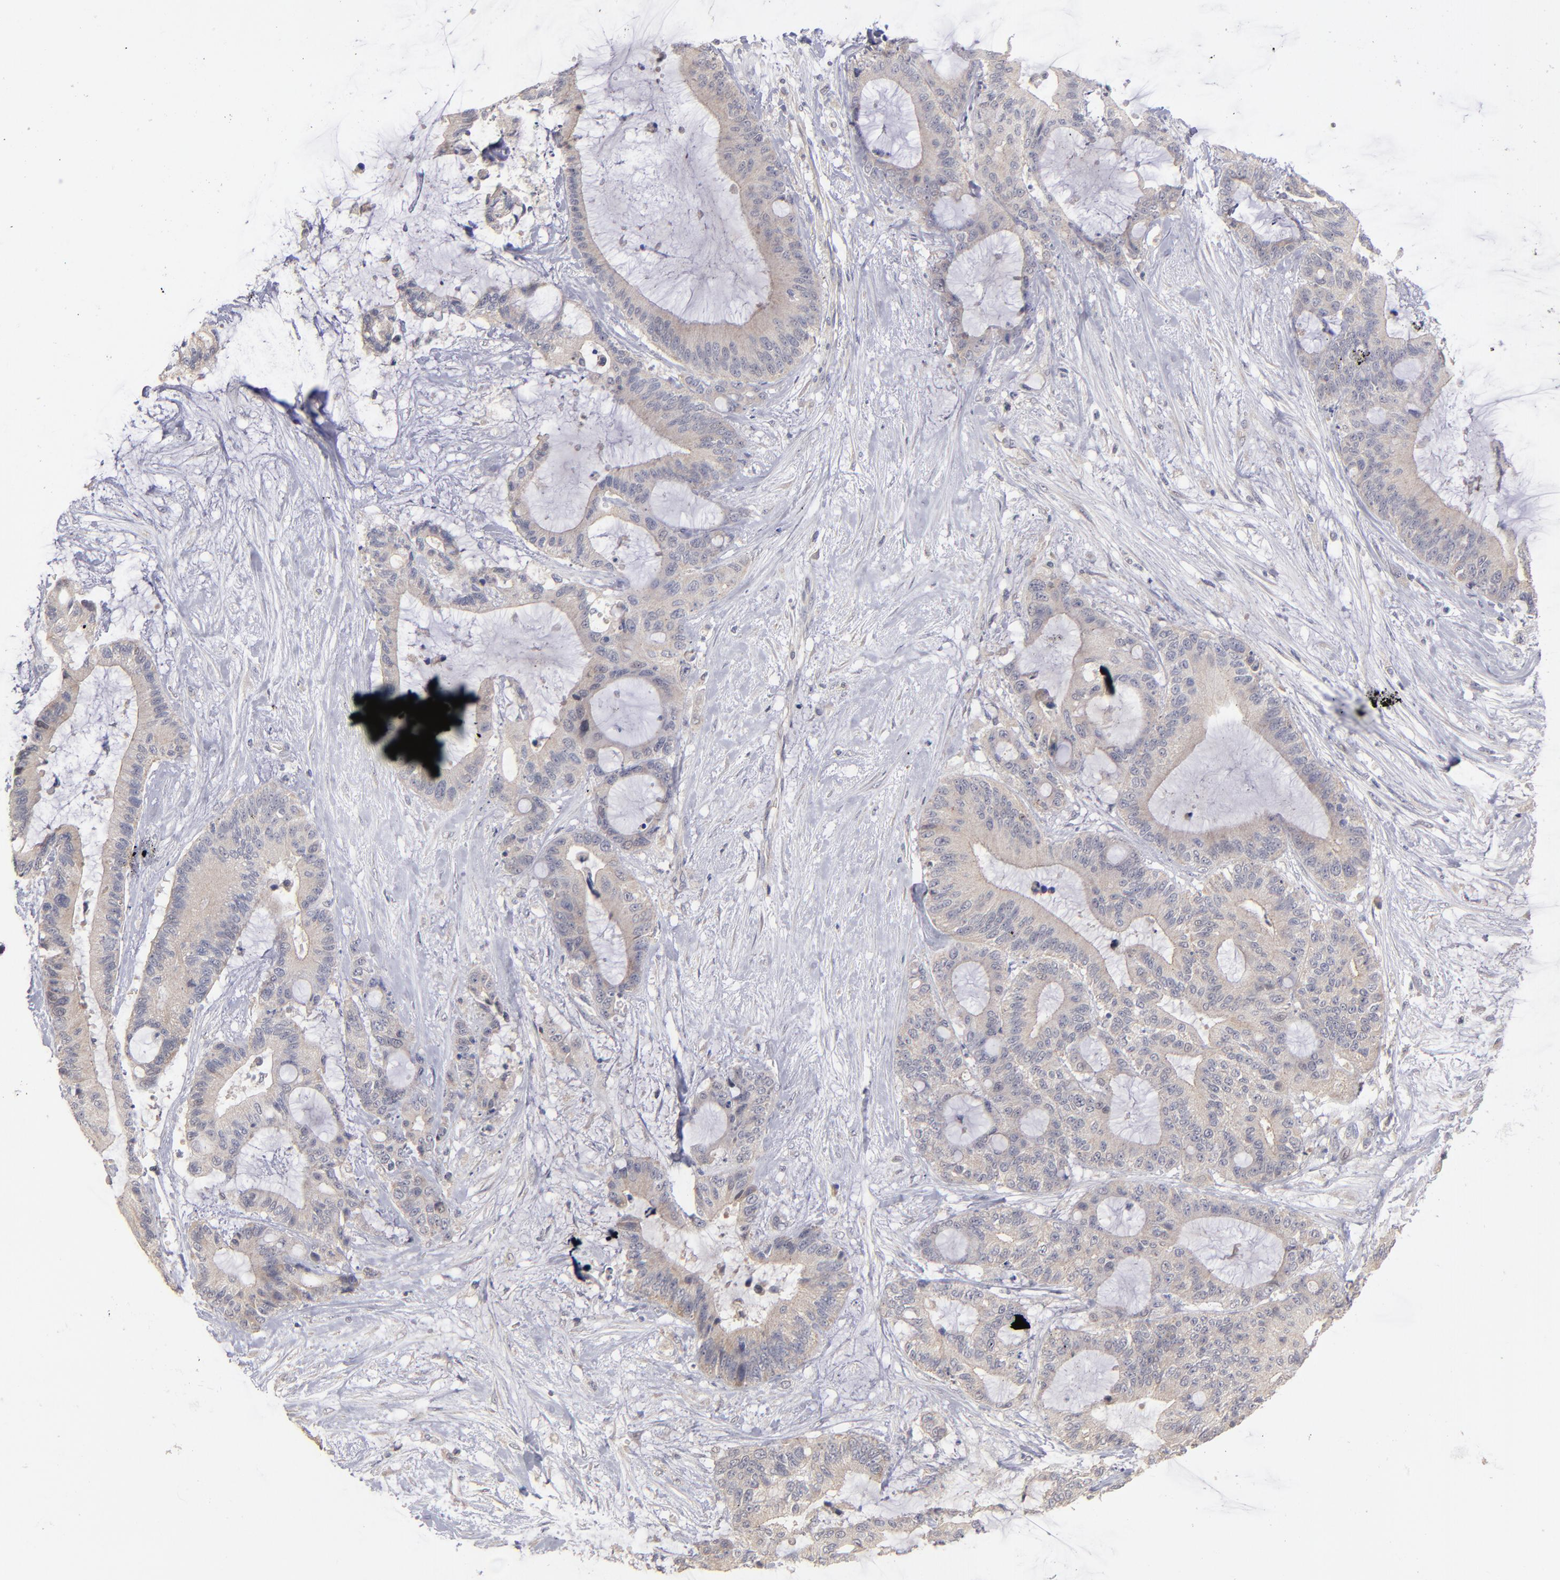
{"staining": {"intensity": "weak", "quantity": ">75%", "location": "cytoplasmic/membranous"}, "tissue": "liver cancer", "cell_type": "Tumor cells", "image_type": "cancer", "snomed": [{"axis": "morphology", "description": "Cholangiocarcinoma"}, {"axis": "topography", "description": "Liver"}], "caption": "A brown stain shows weak cytoplasmic/membranous expression of a protein in cholangiocarcinoma (liver) tumor cells. The protein is shown in brown color, while the nuclei are stained blue.", "gene": "EXD2", "patient": {"sex": "female", "age": 73}}